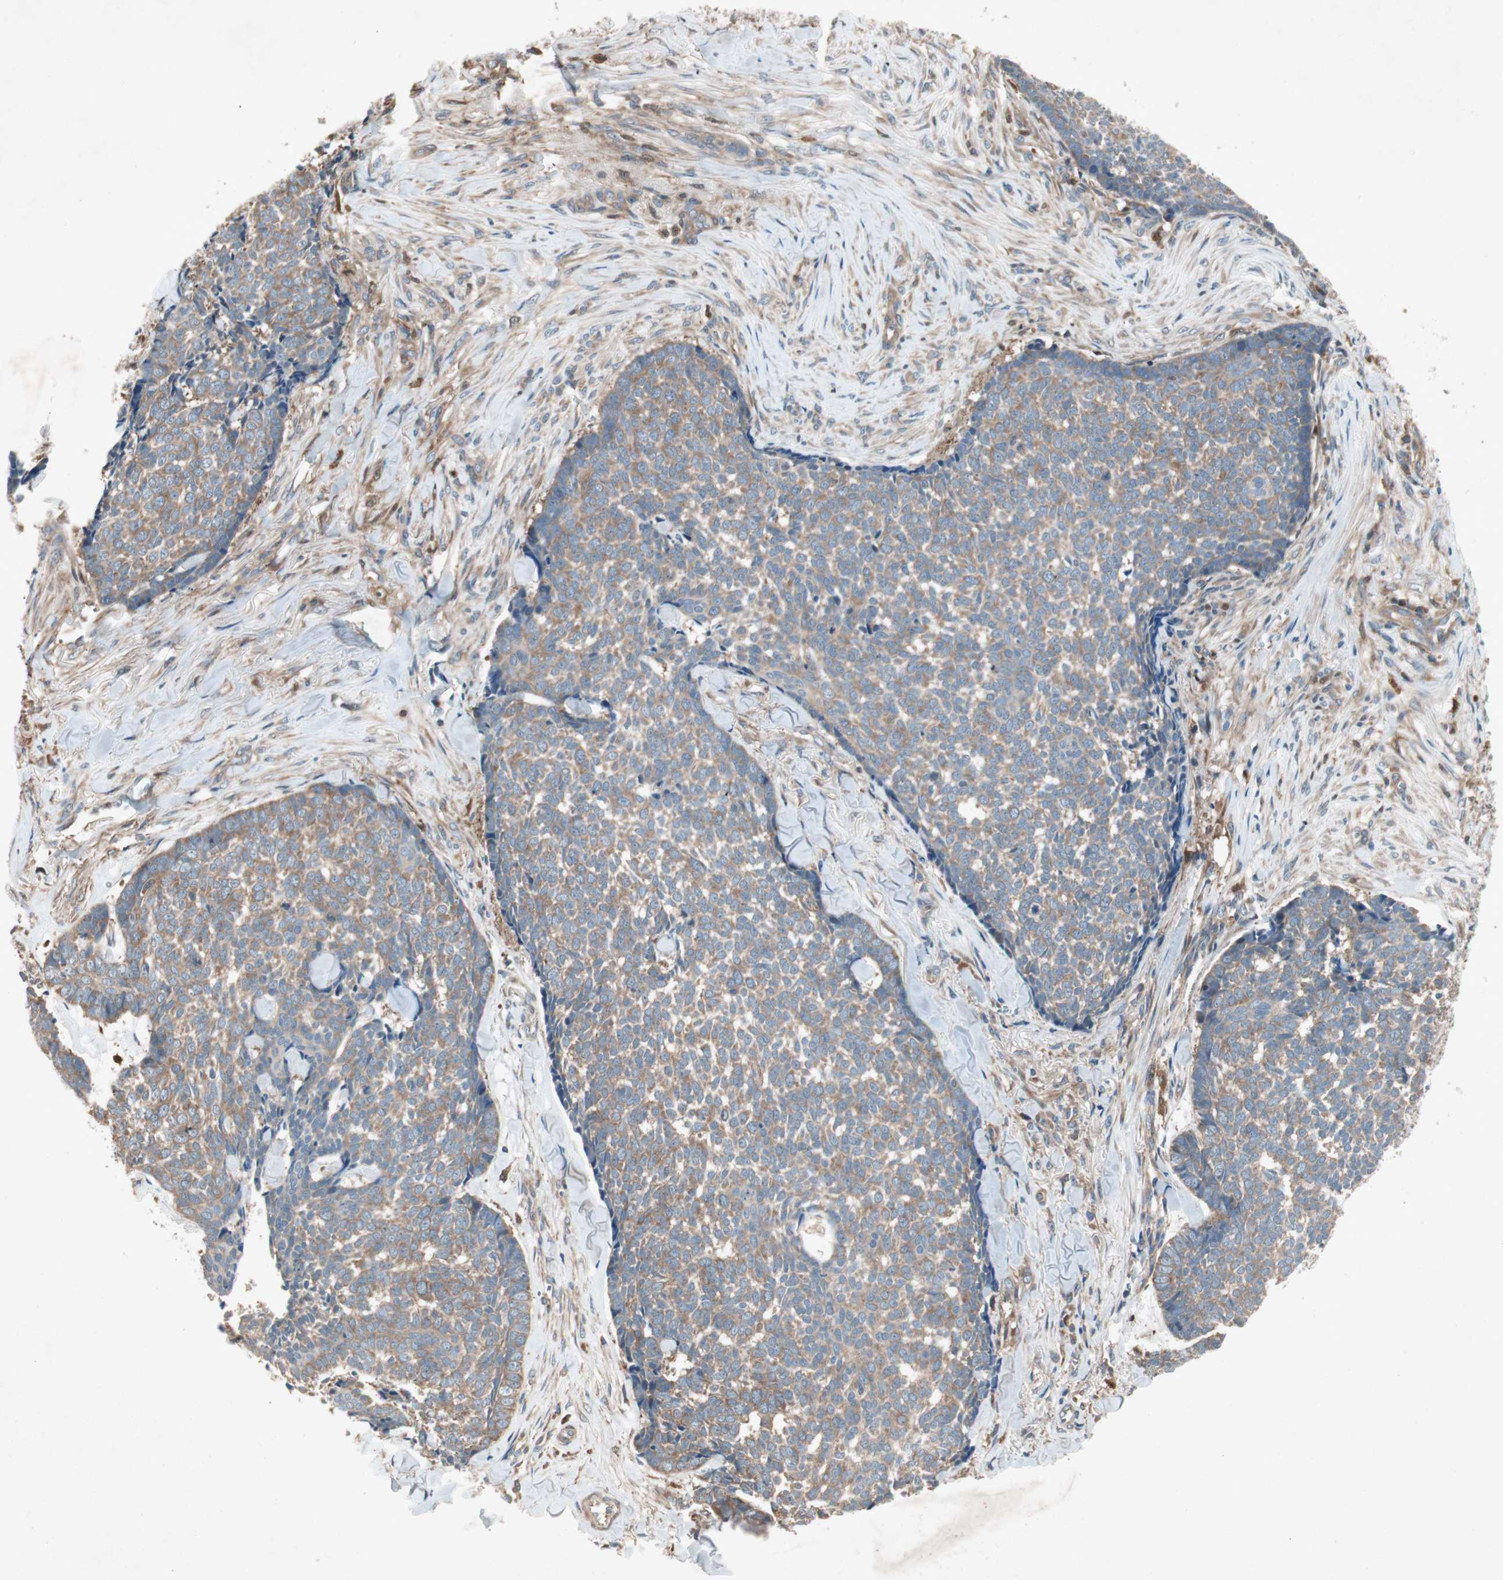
{"staining": {"intensity": "weak", "quantity": "25%-75%", "location": "cytoplasmic/membranous"}, "tissue": "skin cancer", "cell_type": "Tumor cells", "image_type": "cancer", "snomed": [{"axis": "morphology", "description": "Basal cell carcinoma"}, {"axis": "topography", "description": "Skin"}], "caption": "Protein analysis of basal cell carcinoma (skin) tissue shows weak cytoplasmic/membranous expression in about 25%-75% of tumor cells. (IHC, brightfield microscopy, high magnification).", "gene": "SDSL", "patient": {"sex": "male", "age": 84}}